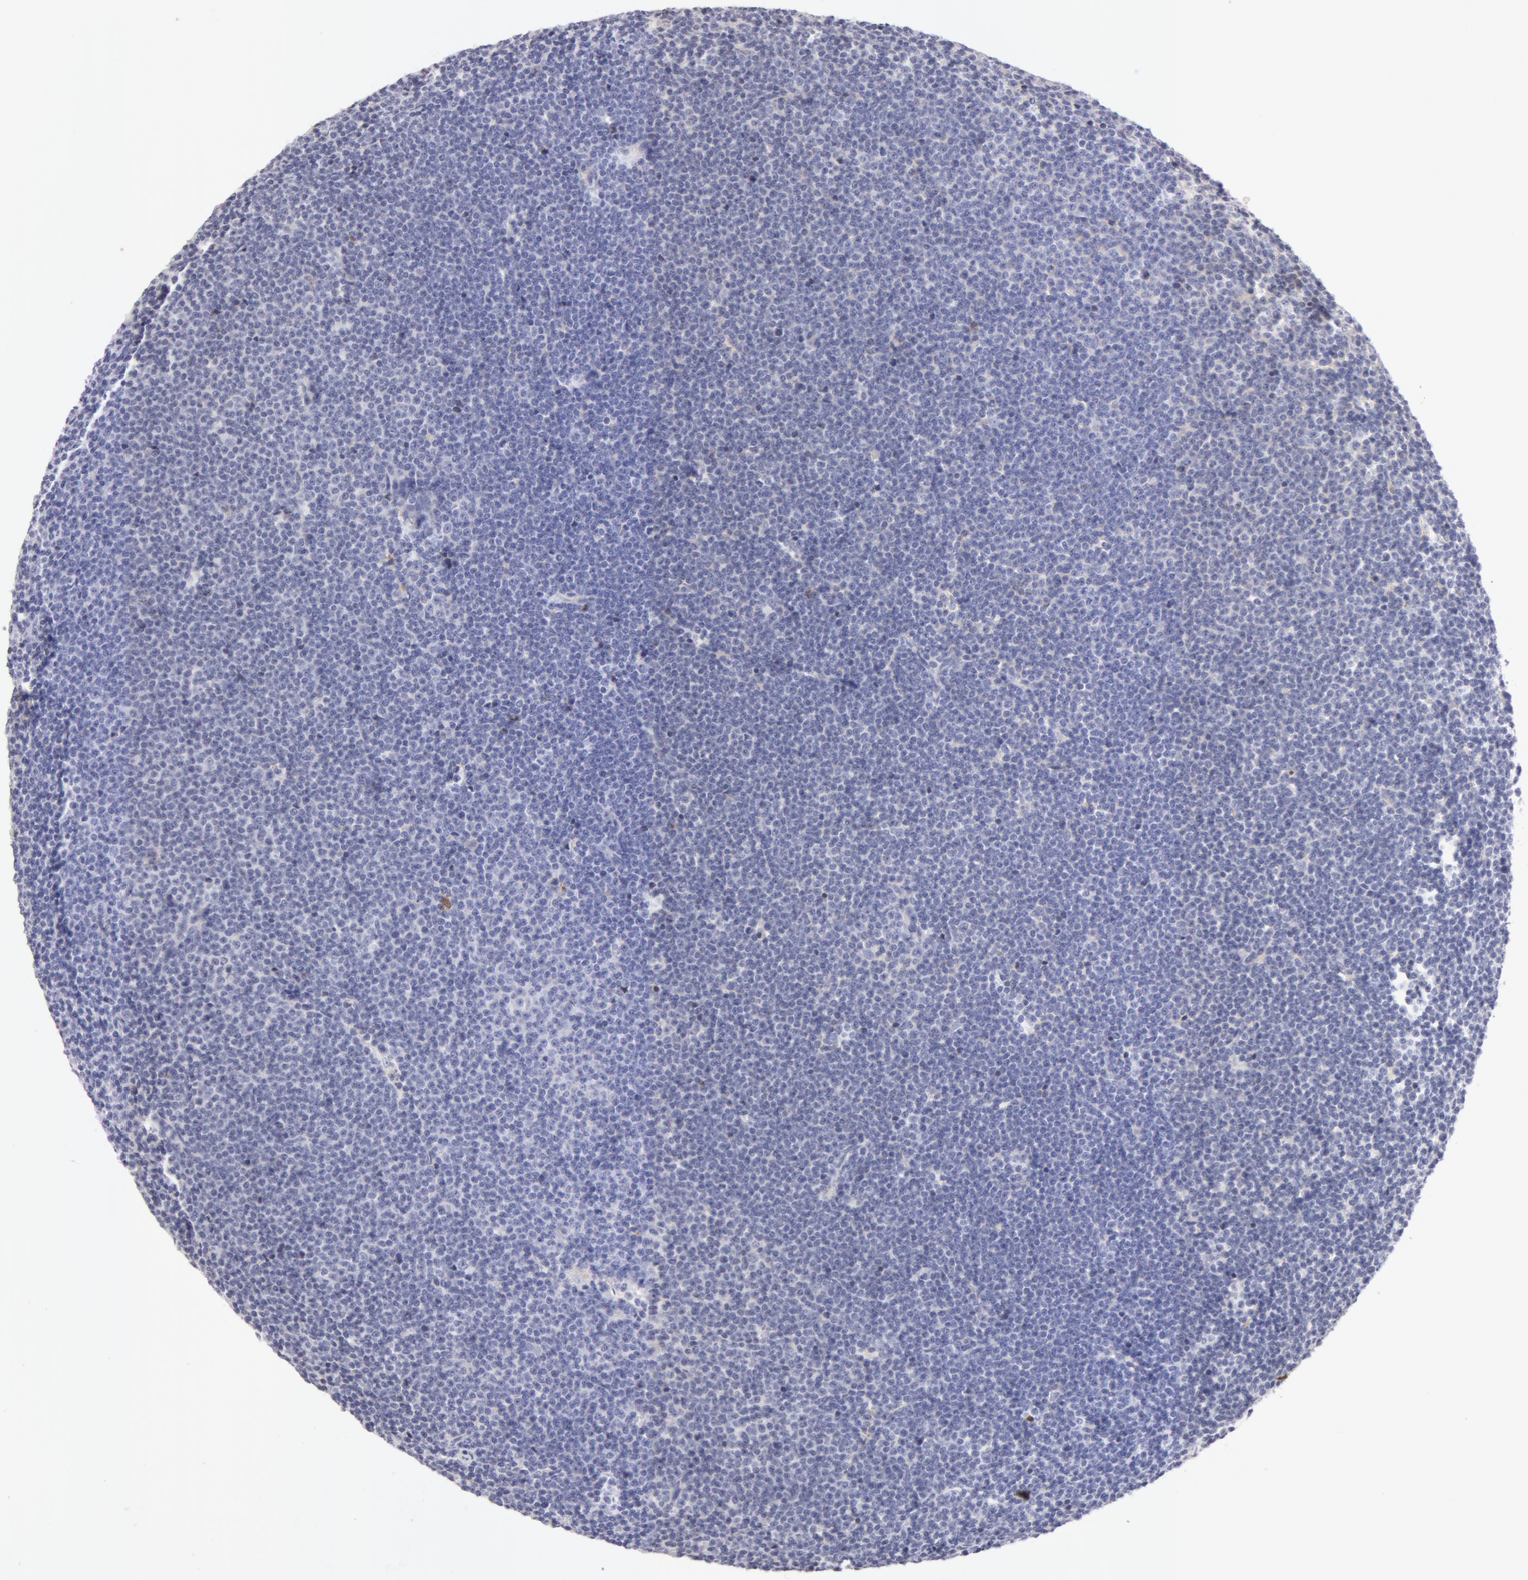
{"staining": {"intensity": "negative", "quantity": "none", "location": "none"}, "tissue": "lymphoma", "cell_type": "Tumor cells", "image_type": "cancer", "snomed": [{"axis": "morphology", "description": "Malignant lymphoma, non-Hodgkin's type, Low grade"}, {"axis": "topography", "description": "Lymph node"}], "caption": "Tumor cells are negative for brown protein staining in lymphoma.", "gene": "AHSG", "patient": {"sex": "female", "age": 69}}